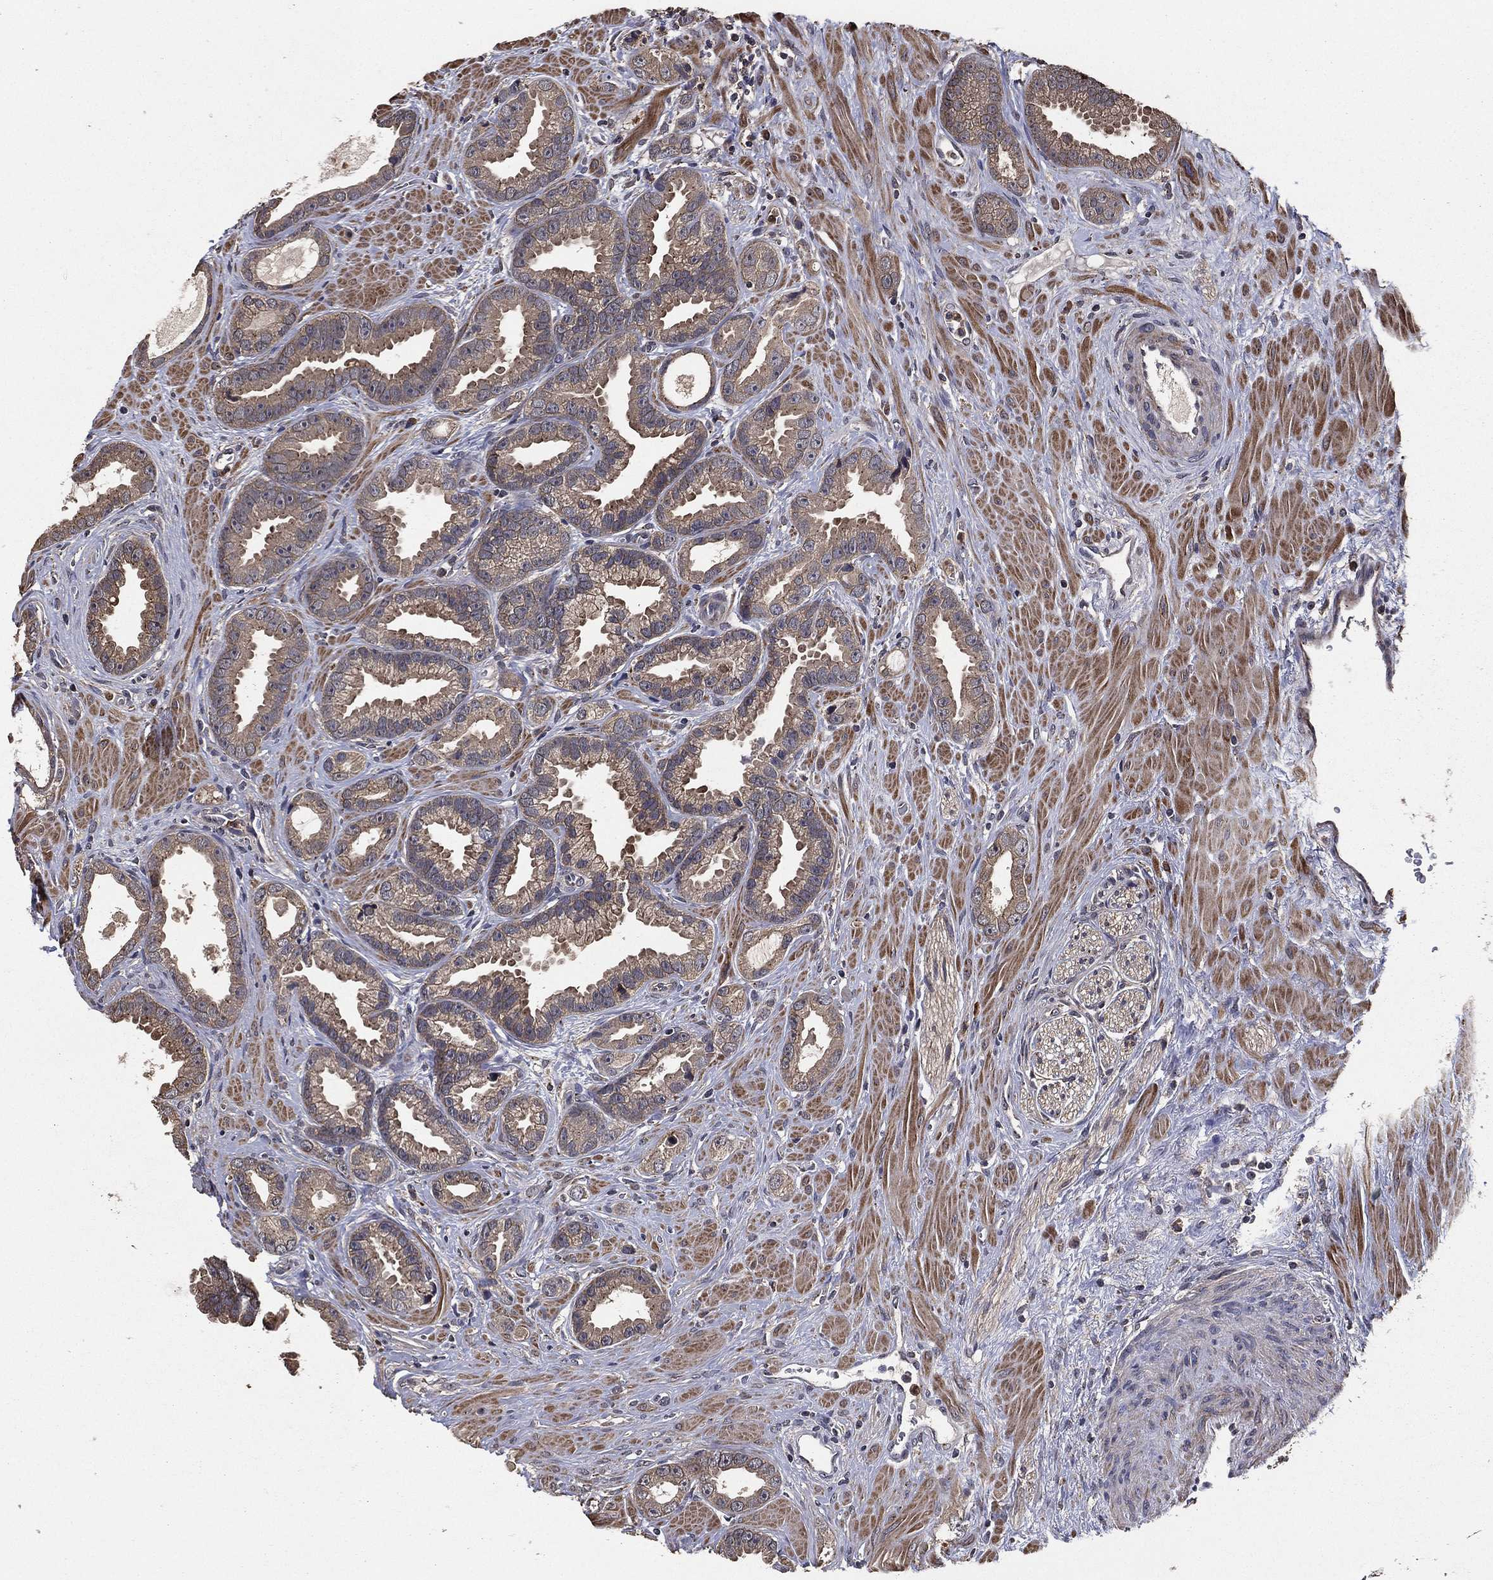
{"staining": {"intensity": "weak", "quantity": "25%-75%", "location": "cytoplasmic/membranous"}, "tissue": "prostate cancer", "cell_type": "Tumor cells", "image_type": "cancer", "snomed": [{"axis": "morphology", "description": "Adenocarcinoma, Low grade"}, {"axis": "topography", "description": "Prostate"}], "caption": "The photomicrograph displays immunohistochemical staining of prostate cancer. There is weak cytoplasmic/membranous expression is seen in about 25%-75% of tumor cells.", "gene": "PCNT", "patient": {"sex": "male", "age": 68}}